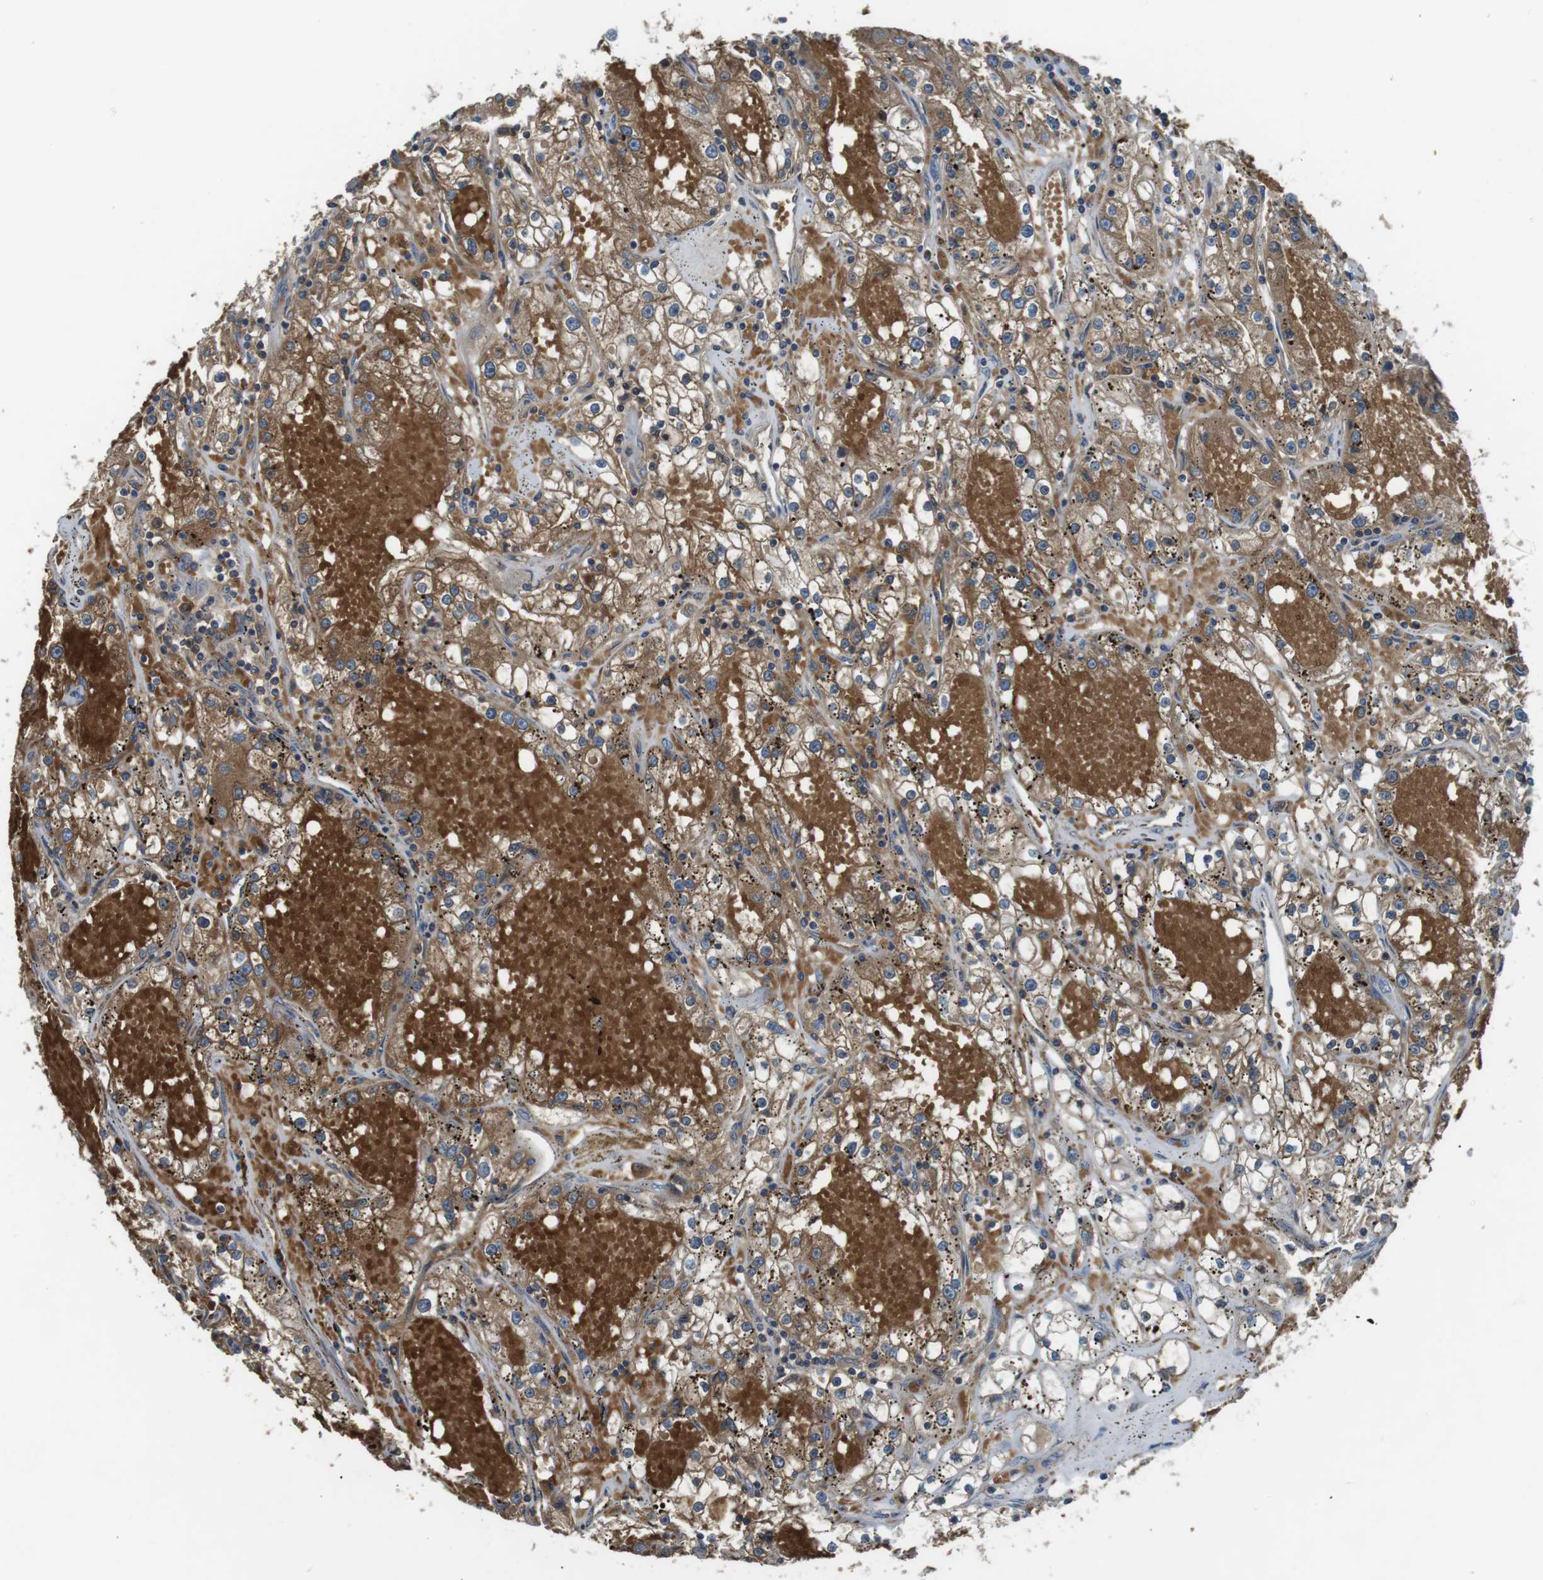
{"staining": {"intensity": "moderate", "quantity": ">75%", "location": "cytoplasmic/membranous"}, "tissue": "renal cancer", "cell_type": "Tumor cells", "image_type": "cancer", "snomed": [{"axis": "morphology", "description": "Adenocarcinoma, NOS"}, {"axis": "topography", "description": "Kidney"}], "caption": "Immunohistochemistry (IHC) (DAB) staining of human adenocarcinoma (renal) exhibits moderate cytoplasmic/membranous protein expression in about >75% of tumor cells.", "gene": "LRRC3B", "patient": {"sex": "male", "age": 56}}